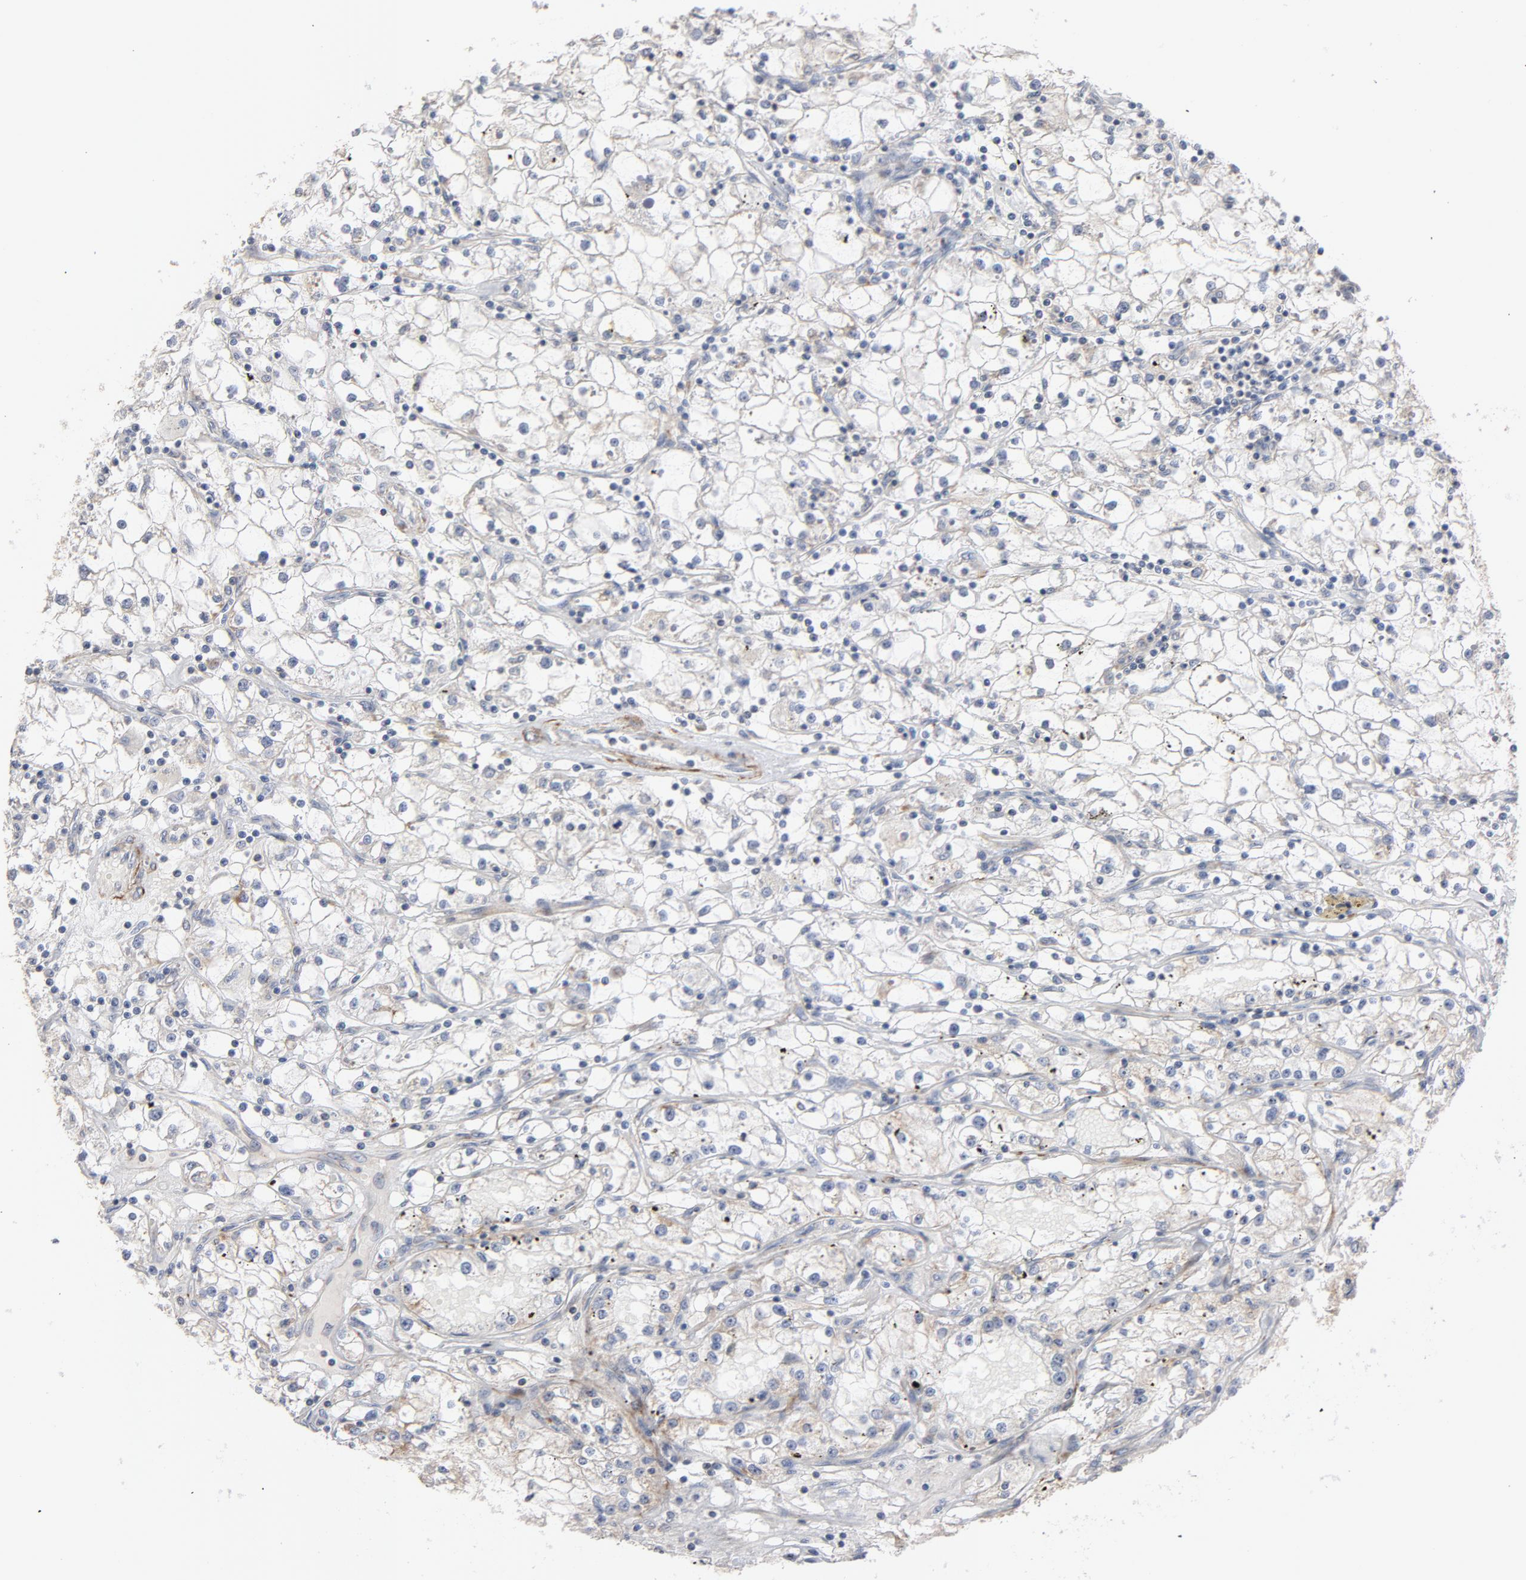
{"staining": {"intensity": "negative", "quantity": "none", "location": "none"}, "tissue": "renal cancer", "cell_type": "Tumor cells", "image_type": "cancer", "snomed": [{"axis": "morphology", "description": "Adenocarcinoma, NOS"}, {"axis": "topography", "description": "Kidney"}], "caption": "This is an immunohistochemistry (IHC) photomicrograph of human renal cancer (adenocarcinoma). There is no expression in tumor cells.", "gene": "GNG2", "patient": {"sex": "male", "age": 56}}